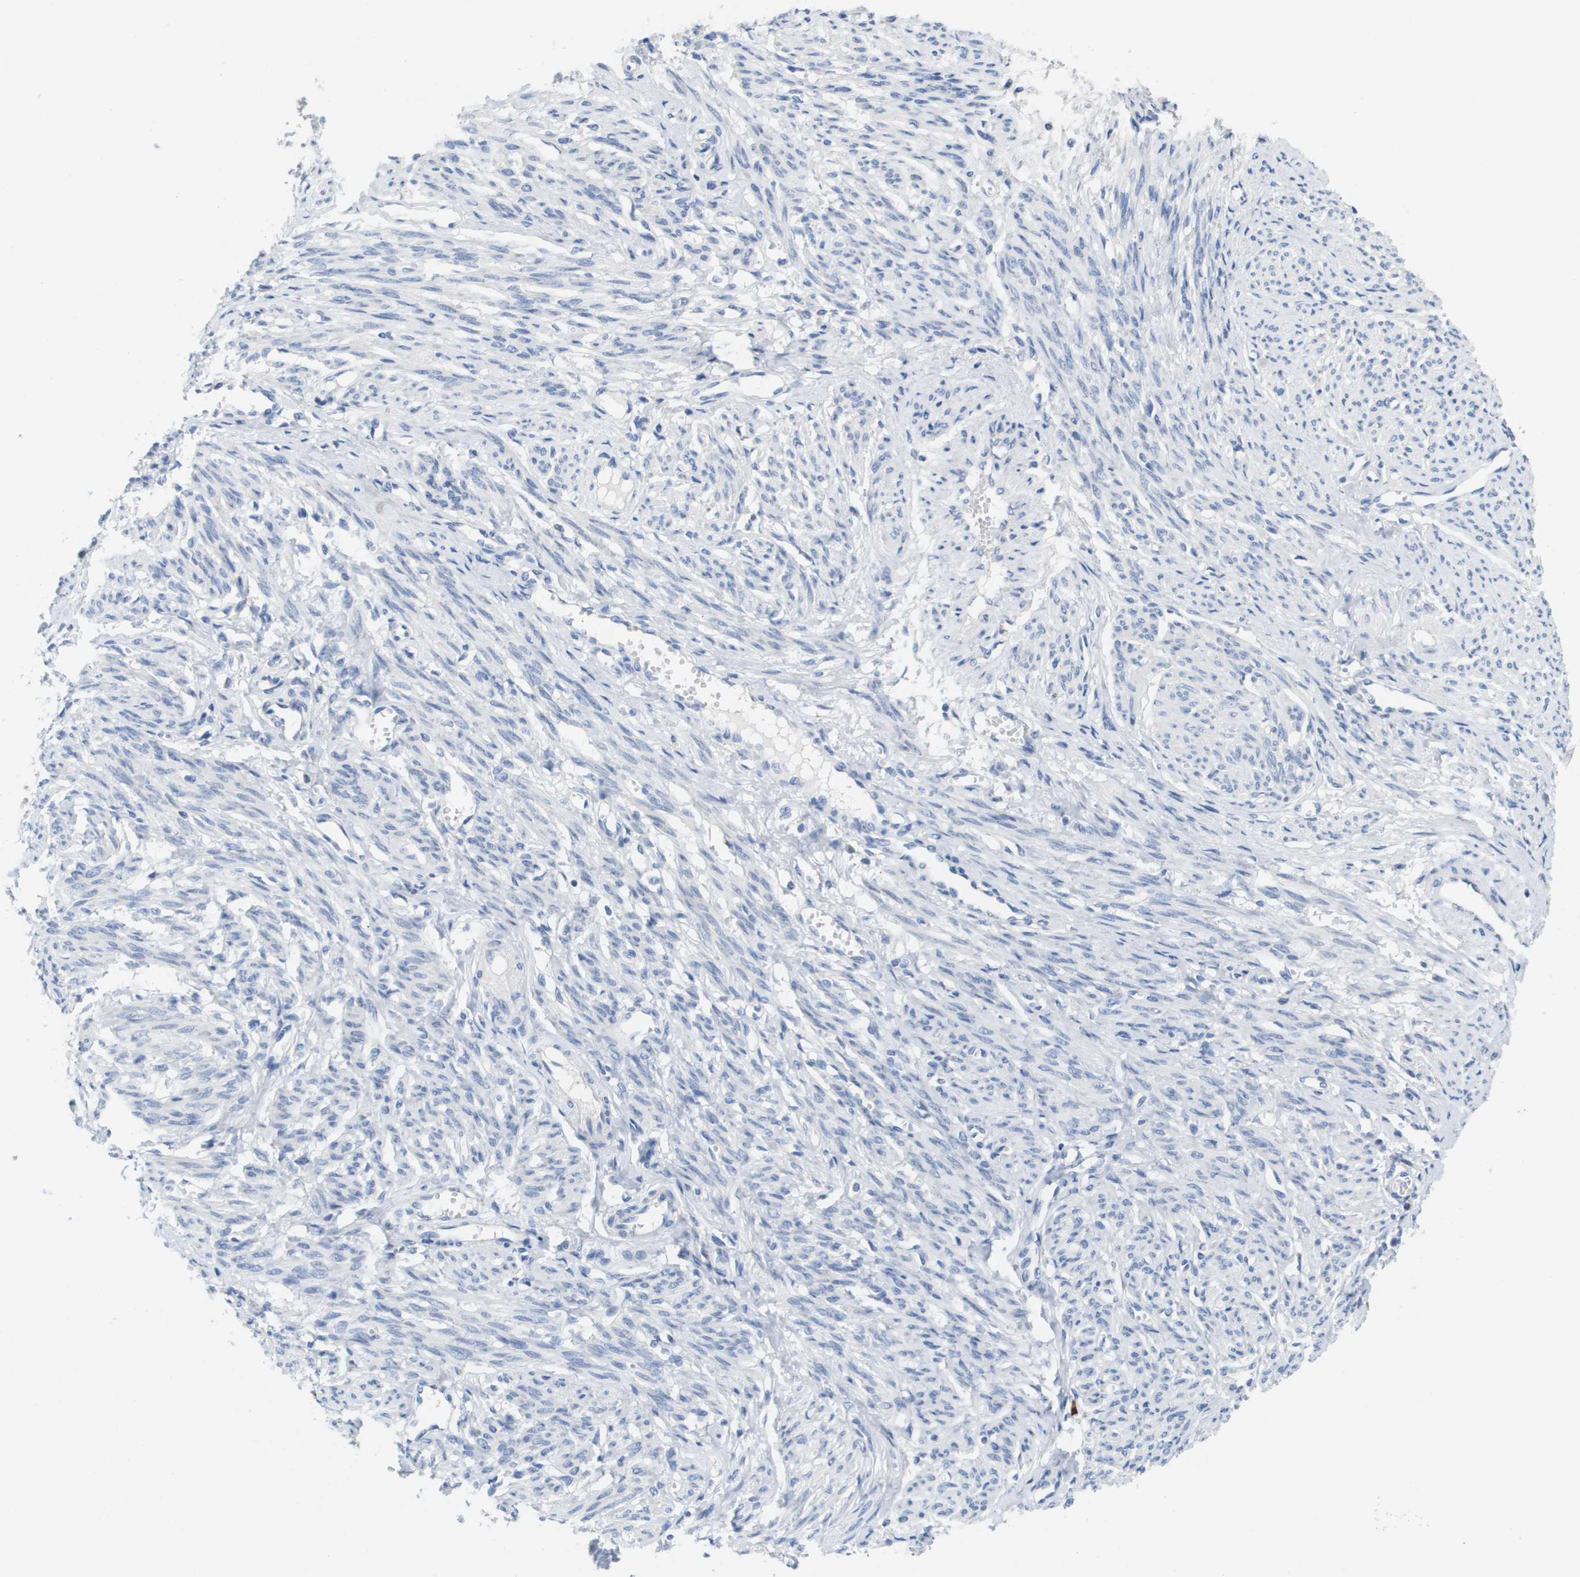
{"staining": {"intensity": "negative", "quantity": "none", "location": "none"}, "tissue": "smooth muscle", "cell_type": "Smooth muscle cells", "image_type": "normal", "snomed": [{"axis": "morphology", "description": "Normal tissue, NOS"}, {"axis": "topography", "description": "Smooth muscle"}], "caption": "Immunohistochemical staining of benign human smooth muscle demonstrates no significant staining in smooth muscle cells.", "gene": "CD3G", "patient": {"sex": "female", "age": 65}}